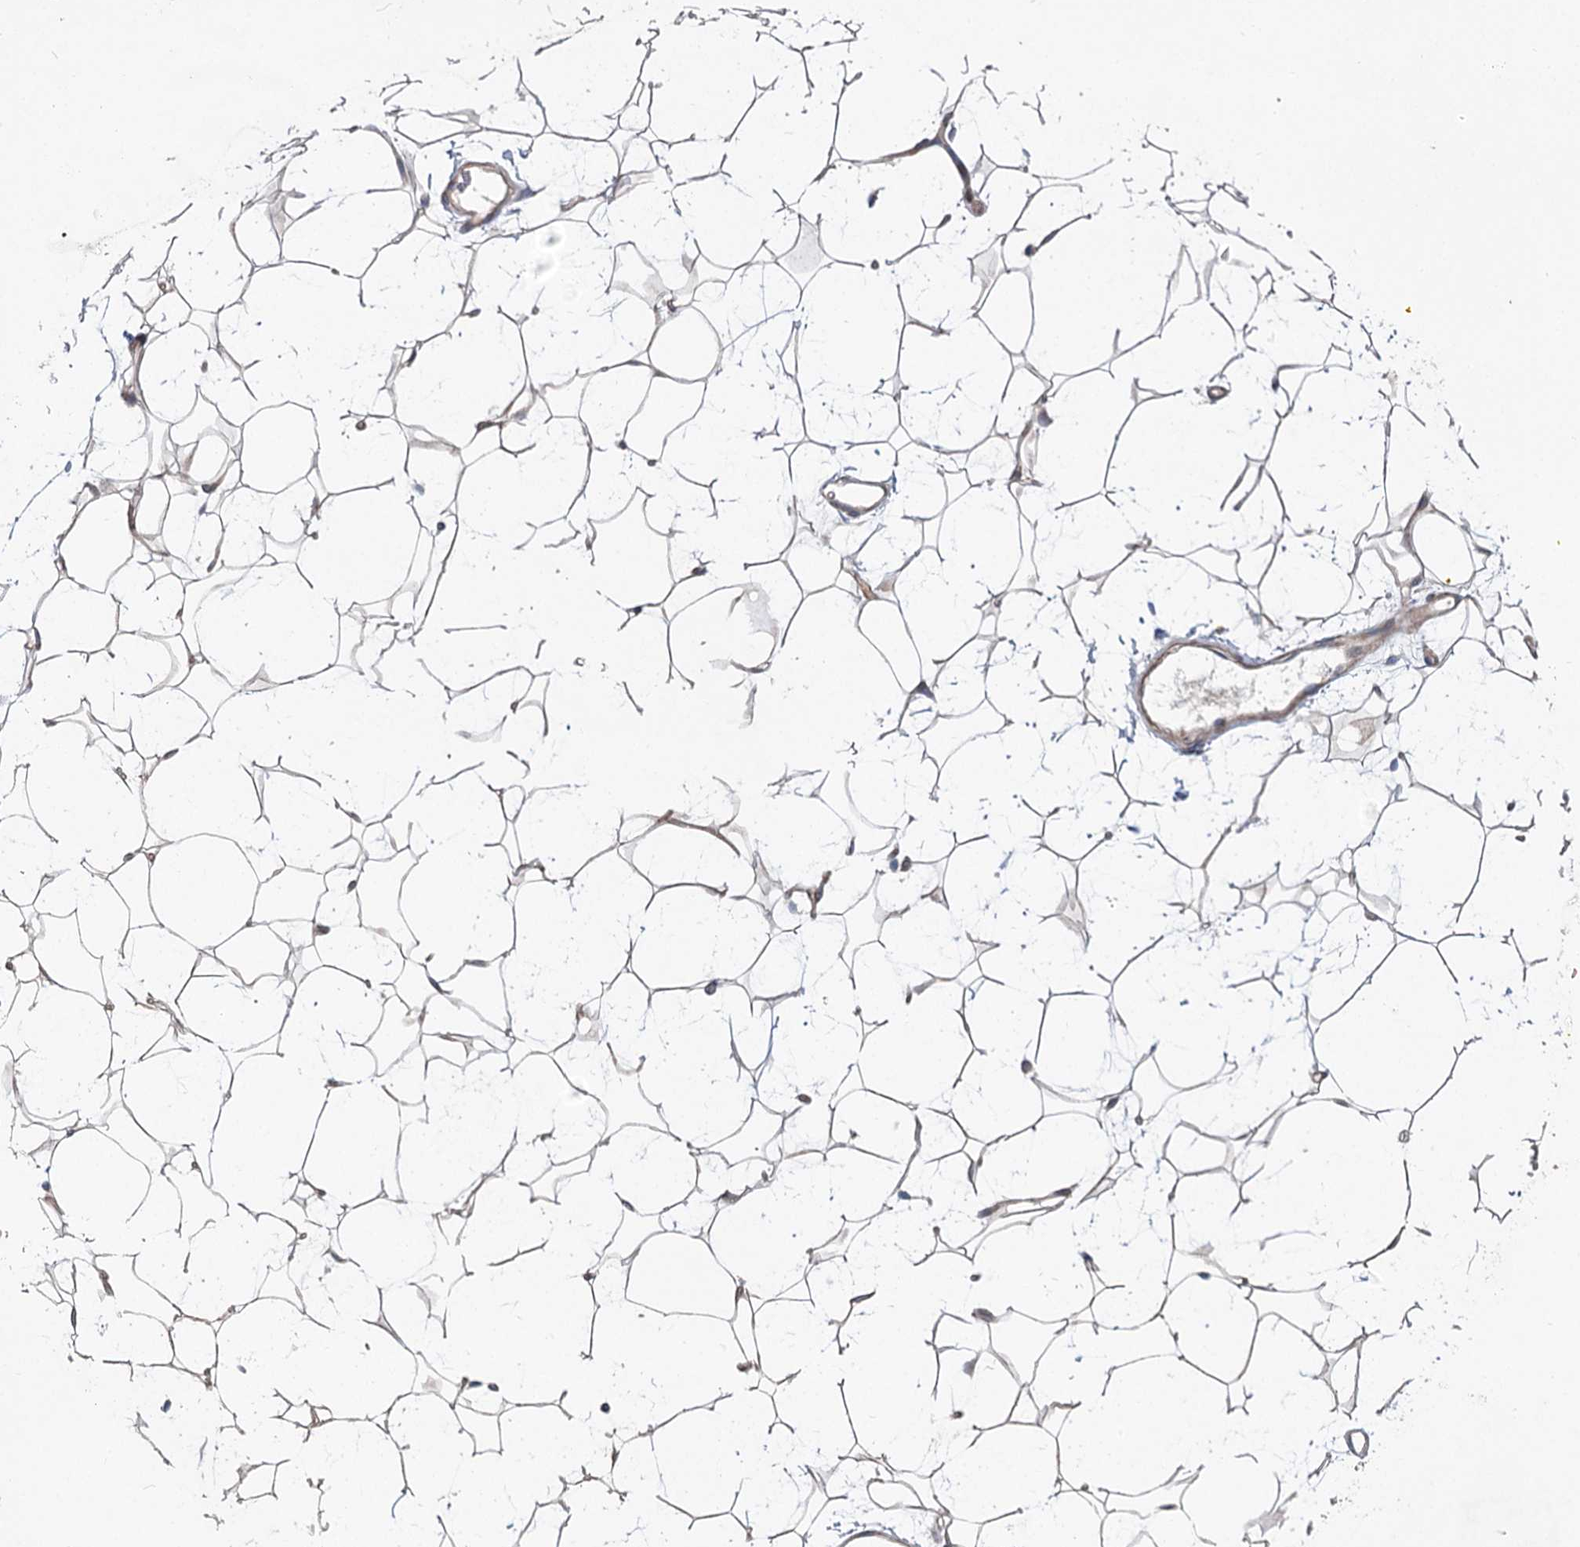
{"staining": {"intensity": "weak", "quantity": ">75%", "location": "cytoplasmic/membranous"}, "tissue": "adipose tissue", "cell_type": "Adipocytes", "image_type": "normal", "snomed": [{"axis": "morphology", "description": "Normal tissue, NOS"}, {"axis": "topography", "description": "Breast"}], "caption": "Weak cytoplasmic/membranous protein expression is present in approximately >75% of adipocytes in adipose tissue. The protein of interest is stained brown, and the nuclei are stained in blue (DAB IHC with brightfield microscopy, high magnification).", "gene": "SH3BP5L", "patient": {"sex": "female", "age": 26}}